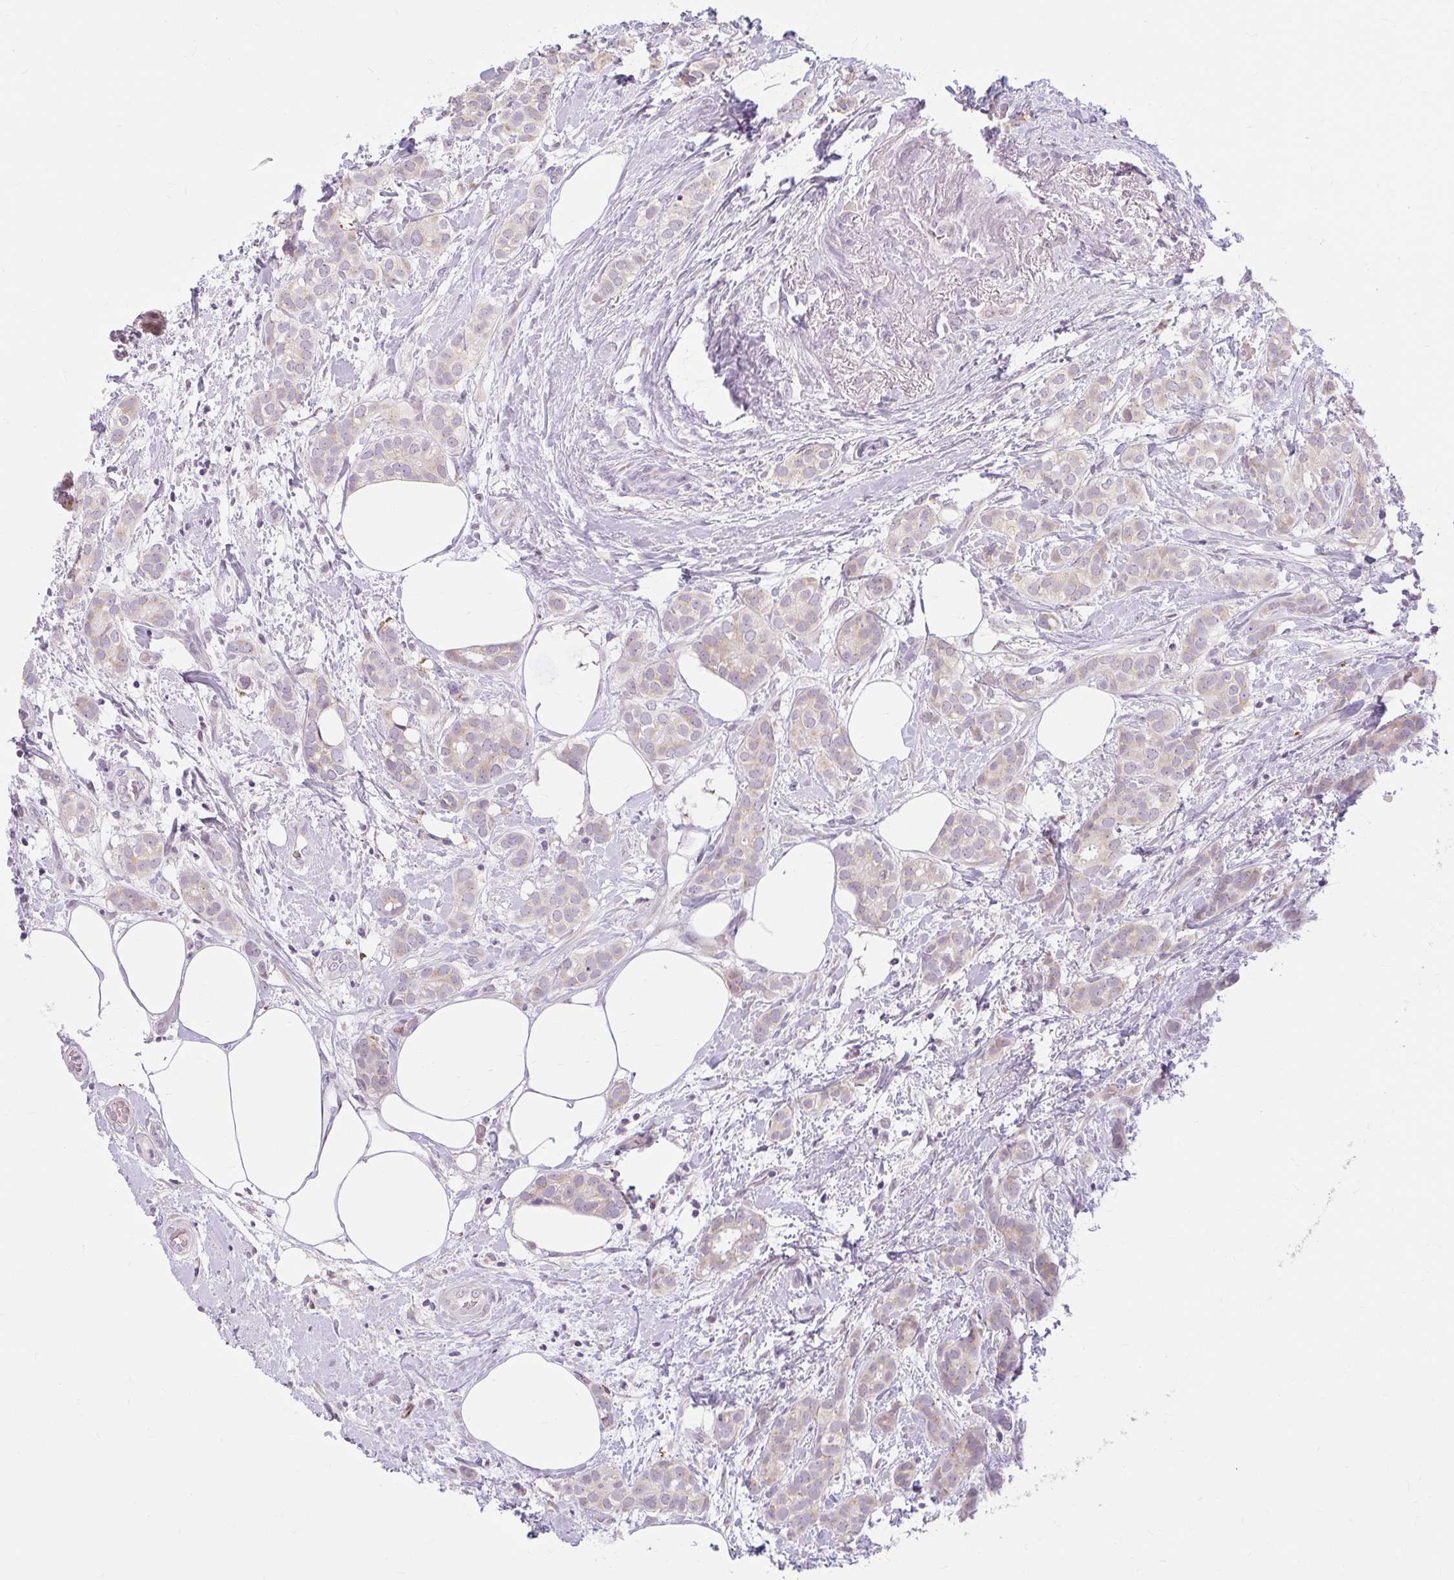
{"staining": {"intensity": "negative", "quantity": "none", "location": "none"}, "tissue": "breast cancer", "cell_type": "Tumor cells", "image_type": "cancer", "snomed": [{"axis": "morphology", "description": "Duct carcinoma"}, {"axis": "topography", "description": "Breast"}], "caption": "Immunohistochemistry micrograph of neoplastic tissue: breast cancer (intraductal carcinoma) stained with DAB shows no significant protein positivity in tumor cells.", "gene": "ZFYVE26", "patient": {"sex": "female", "age": 73}}